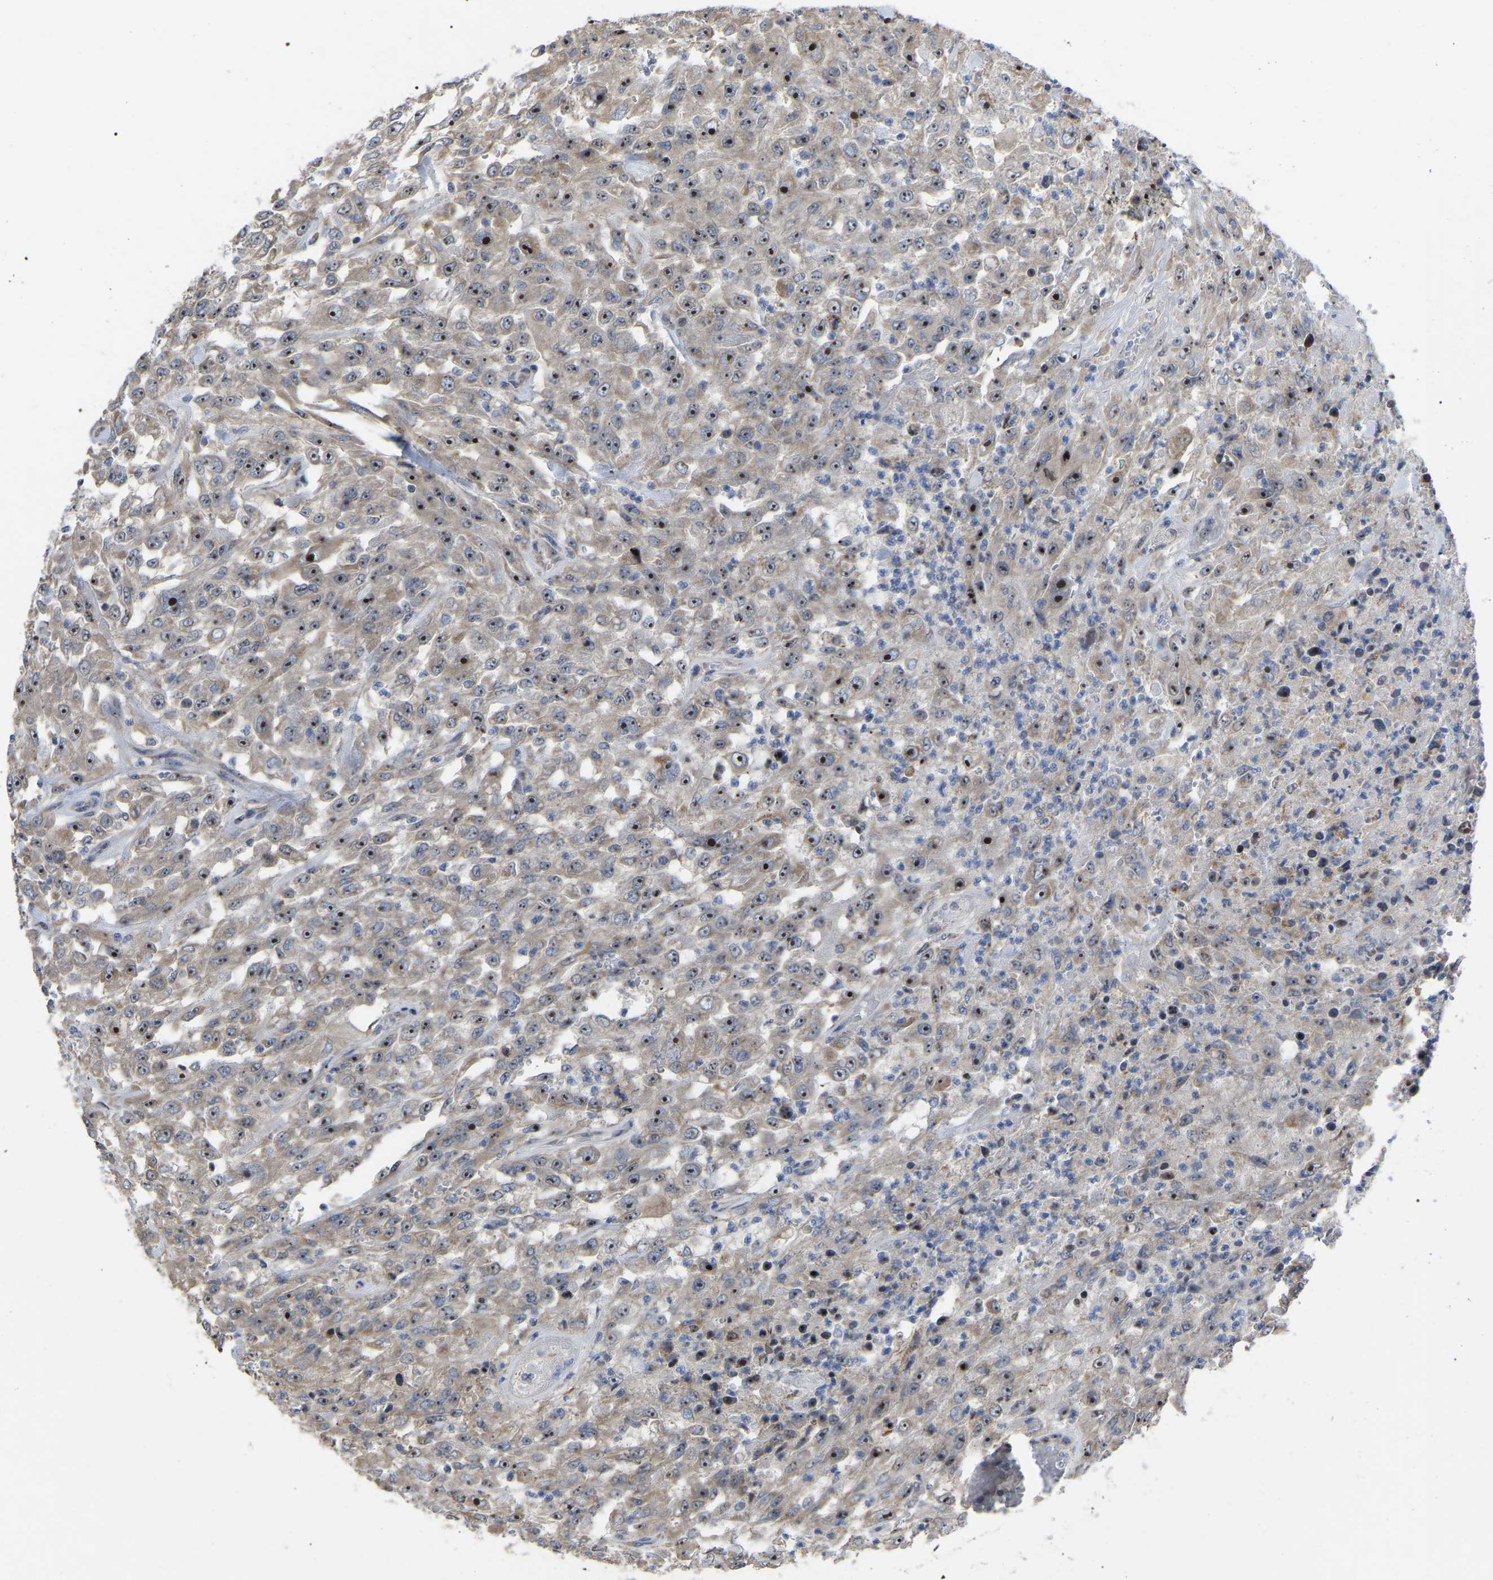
{"staining": {"intensity": "strong", "quantity": ">75%", "location": "nuclear"}, "tissue": "urothelial cancer", "cell_type": "Tumor cells", "image_type": "cancer", "snomed": [{"axis": "morphology", "description": "Urothelial carcinoma, High grade"}, {"axis": "topography", "description": "Urinary bladder"}], "caption": "This image demonstrates urothelial cancer stained with immunohistochemistry to label a protein in brown. The nuclear of tumor cells show strong positivity for the protein. Nuclei are counter-stained blue.", "gene": "NOP53", "patient": {"sex": "male", "age": 46}}